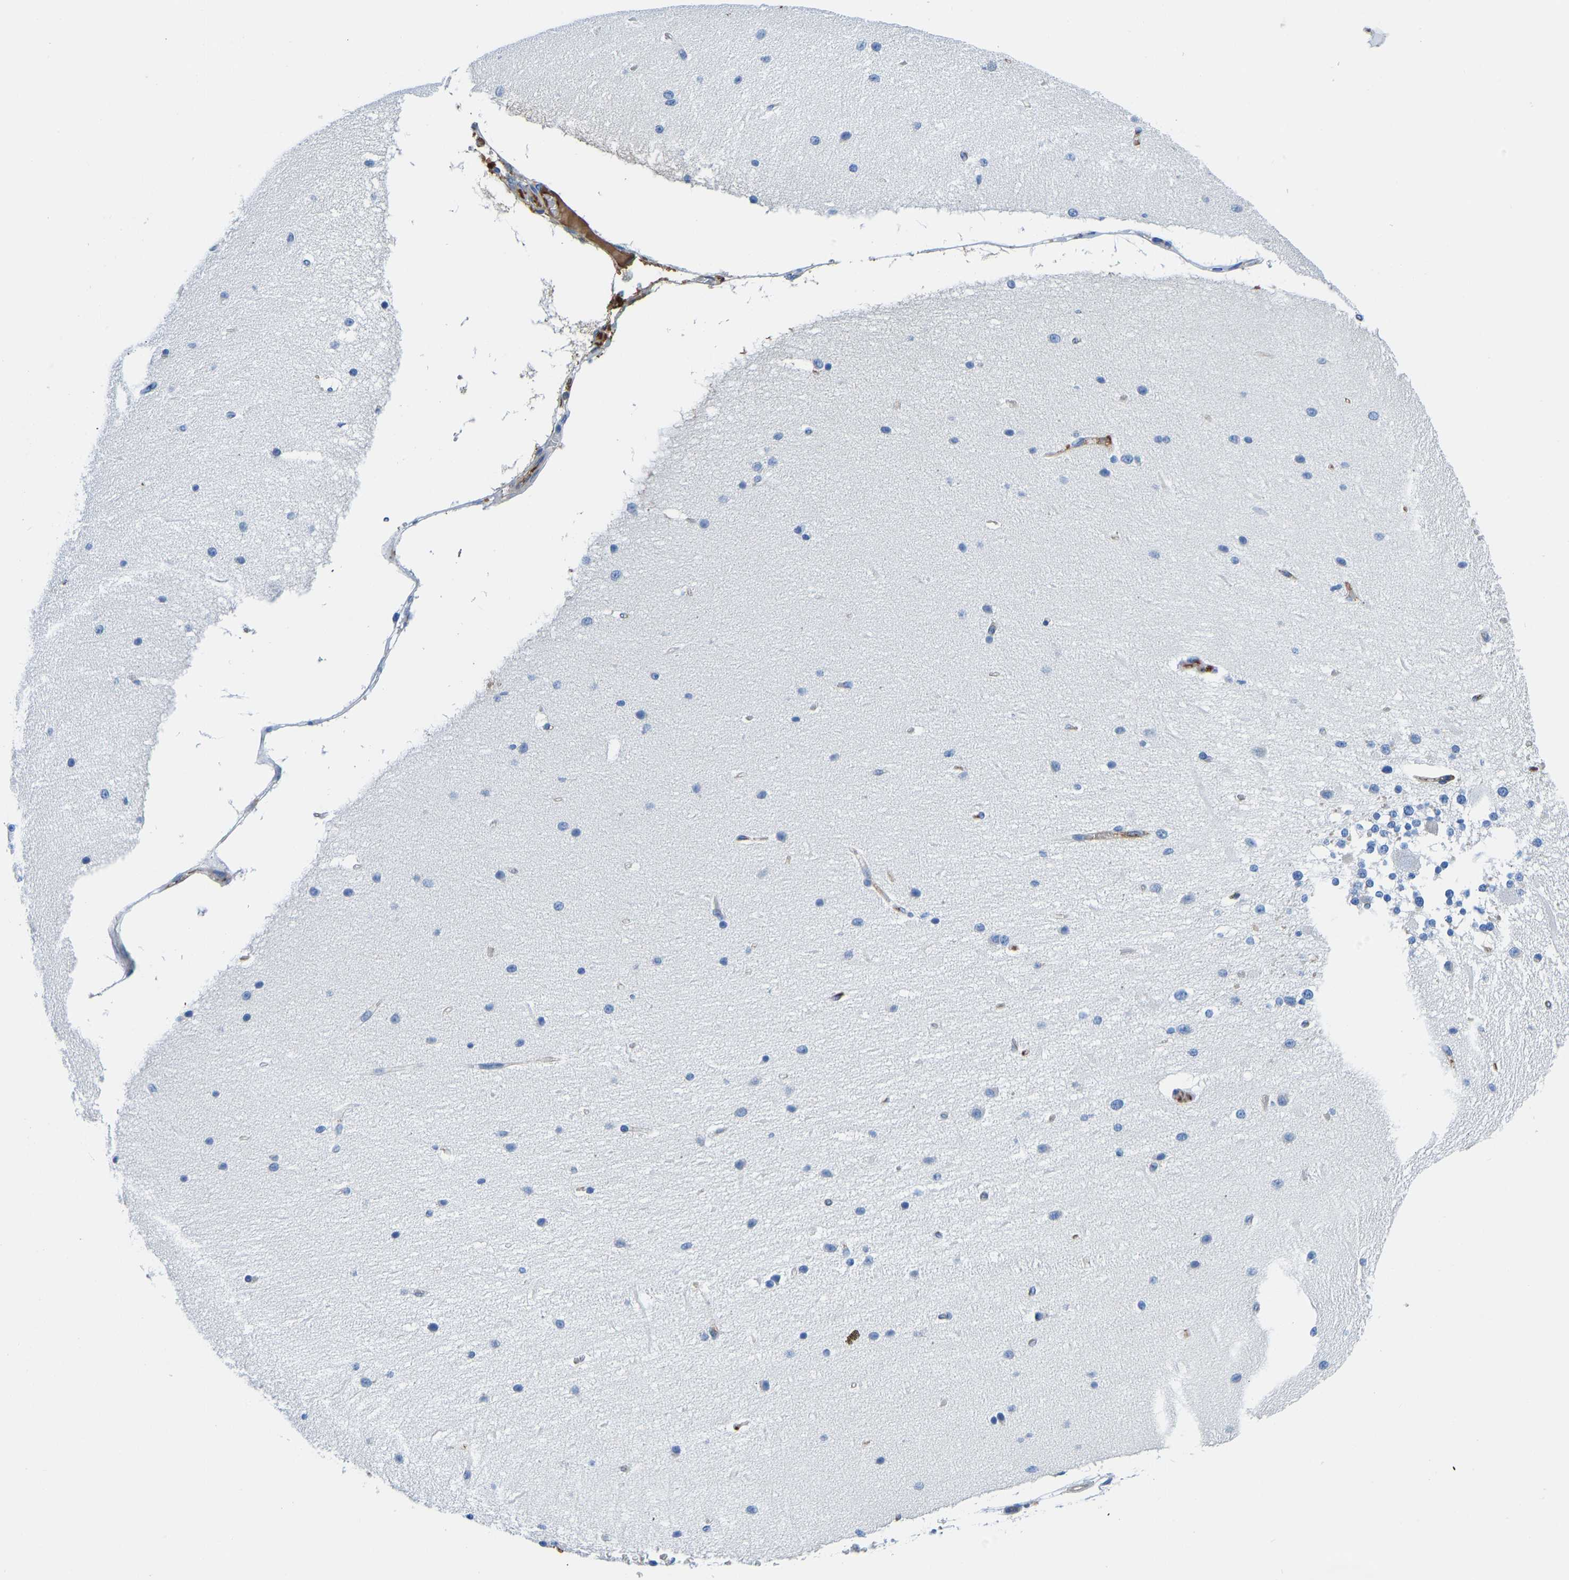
{"staining": {"intensity": "negative", "quantity": "none", "location": "none"}, "tissue": "cerebellum", "cell_type": "Cells in granular layer", "image_type": "normal", "snomed": [{"axis": "morphology", "description": "Normal tissue, NOS"}, {"axis": "topography", "description": "Cerebellum"}], "caption": "This is an immunohistochemistry (IHC) micrograph of normal human cerebellum. There is no expression in cells in granular layer.", "gene": "HSPG2", "patient": {"sex": "female", "age": 54}}